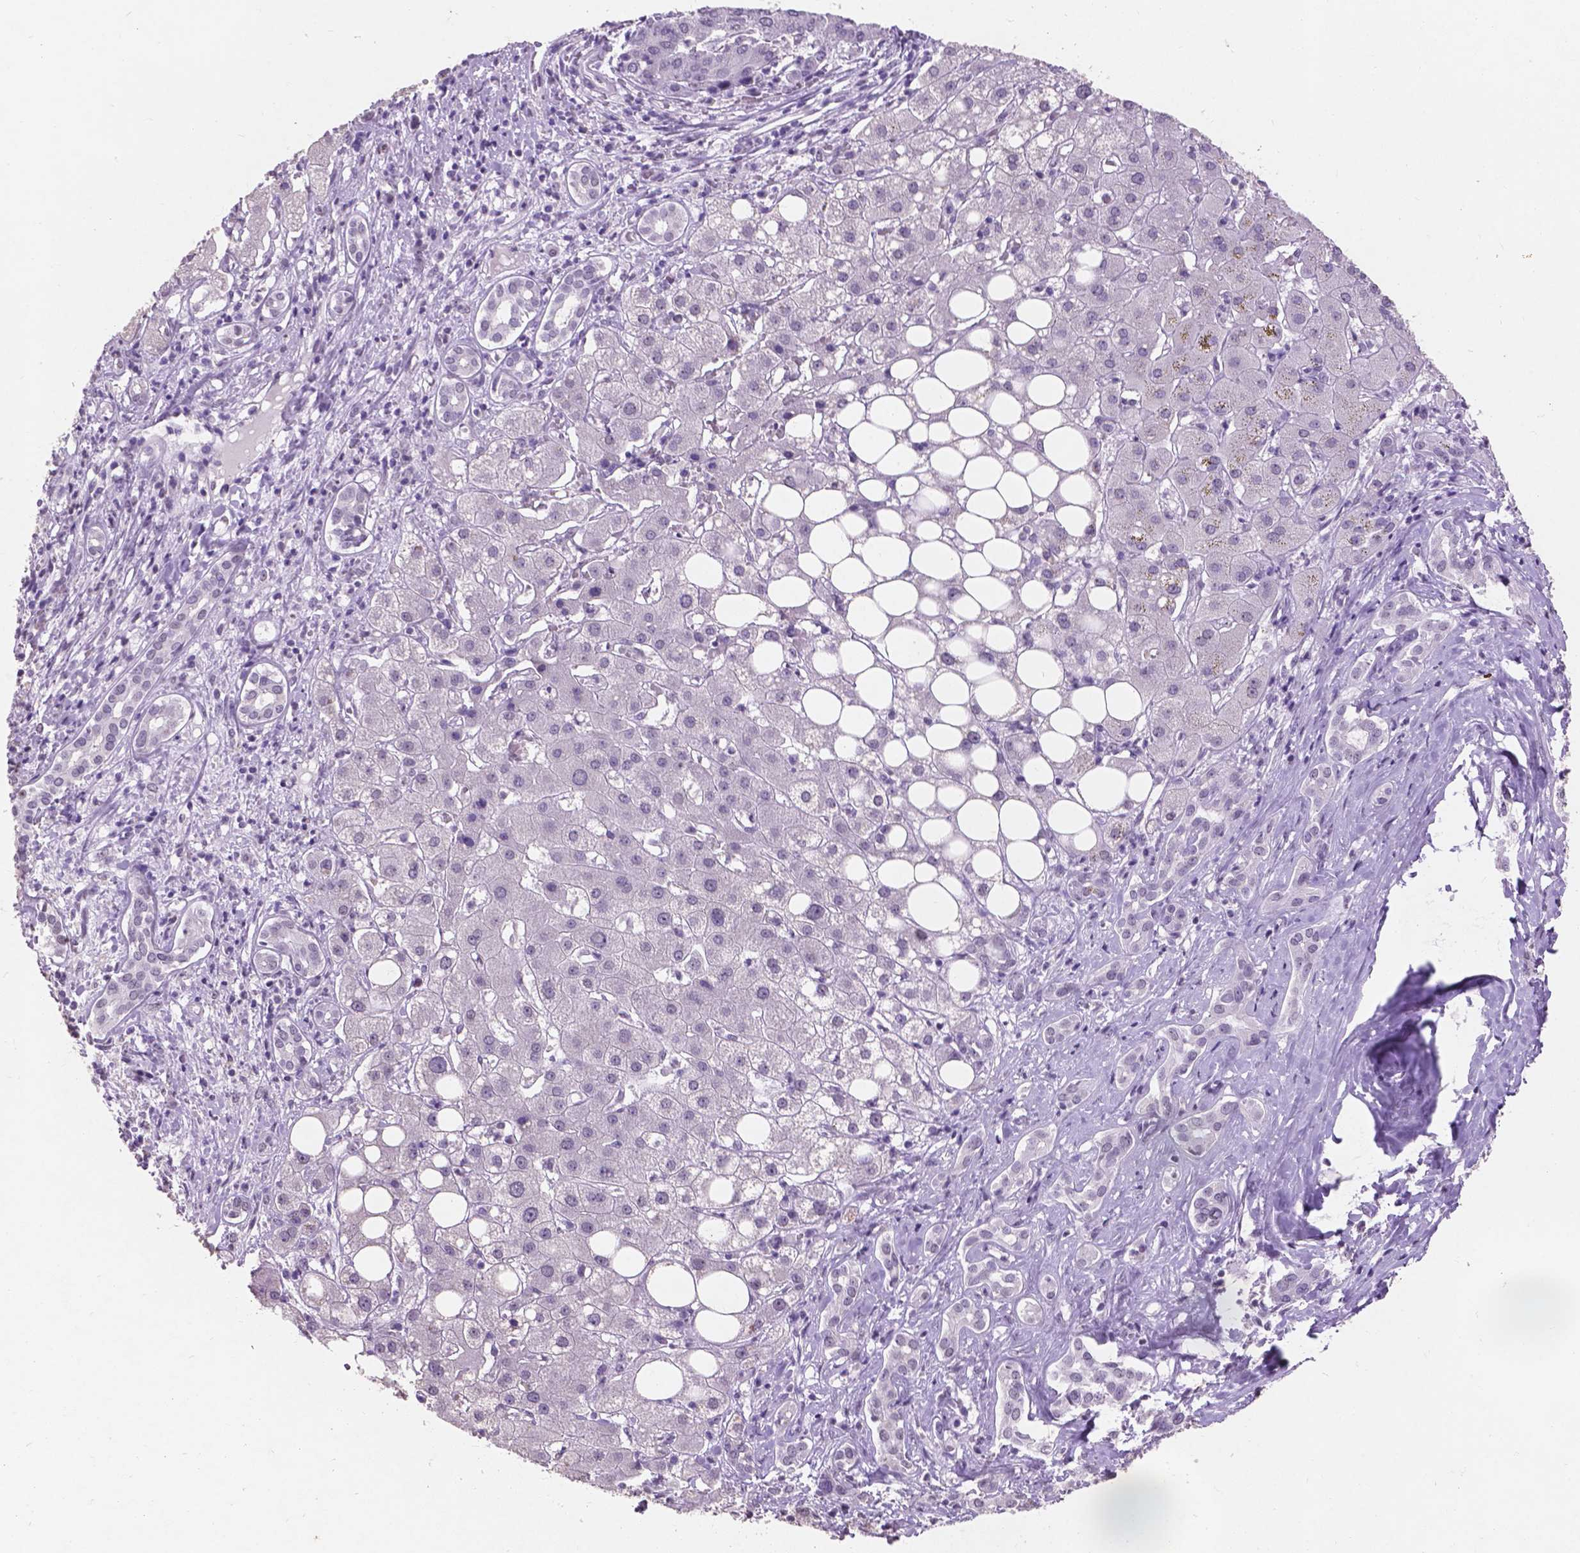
{"staining": {"intensity": "negative", "quantity": "none", "location": "none"}, "tissue": "liver cancer", "cell_type": "Tumor cells", "image_type": "cancer", "snomed": [{"axis": "morphology", "description": "Carcinoma, Hepatocellular, NOS"}, {"axis": "topography", "description": "Liver"}], "caption": "Immunohistochemistry (IHC) micrograph of liver cancer (hepatocellular carcinoma) stained for a protein (brown), which reveals no expression in tumor cells.", "gene": "COIL", "patient": {"sex": "male", "age": 65}}